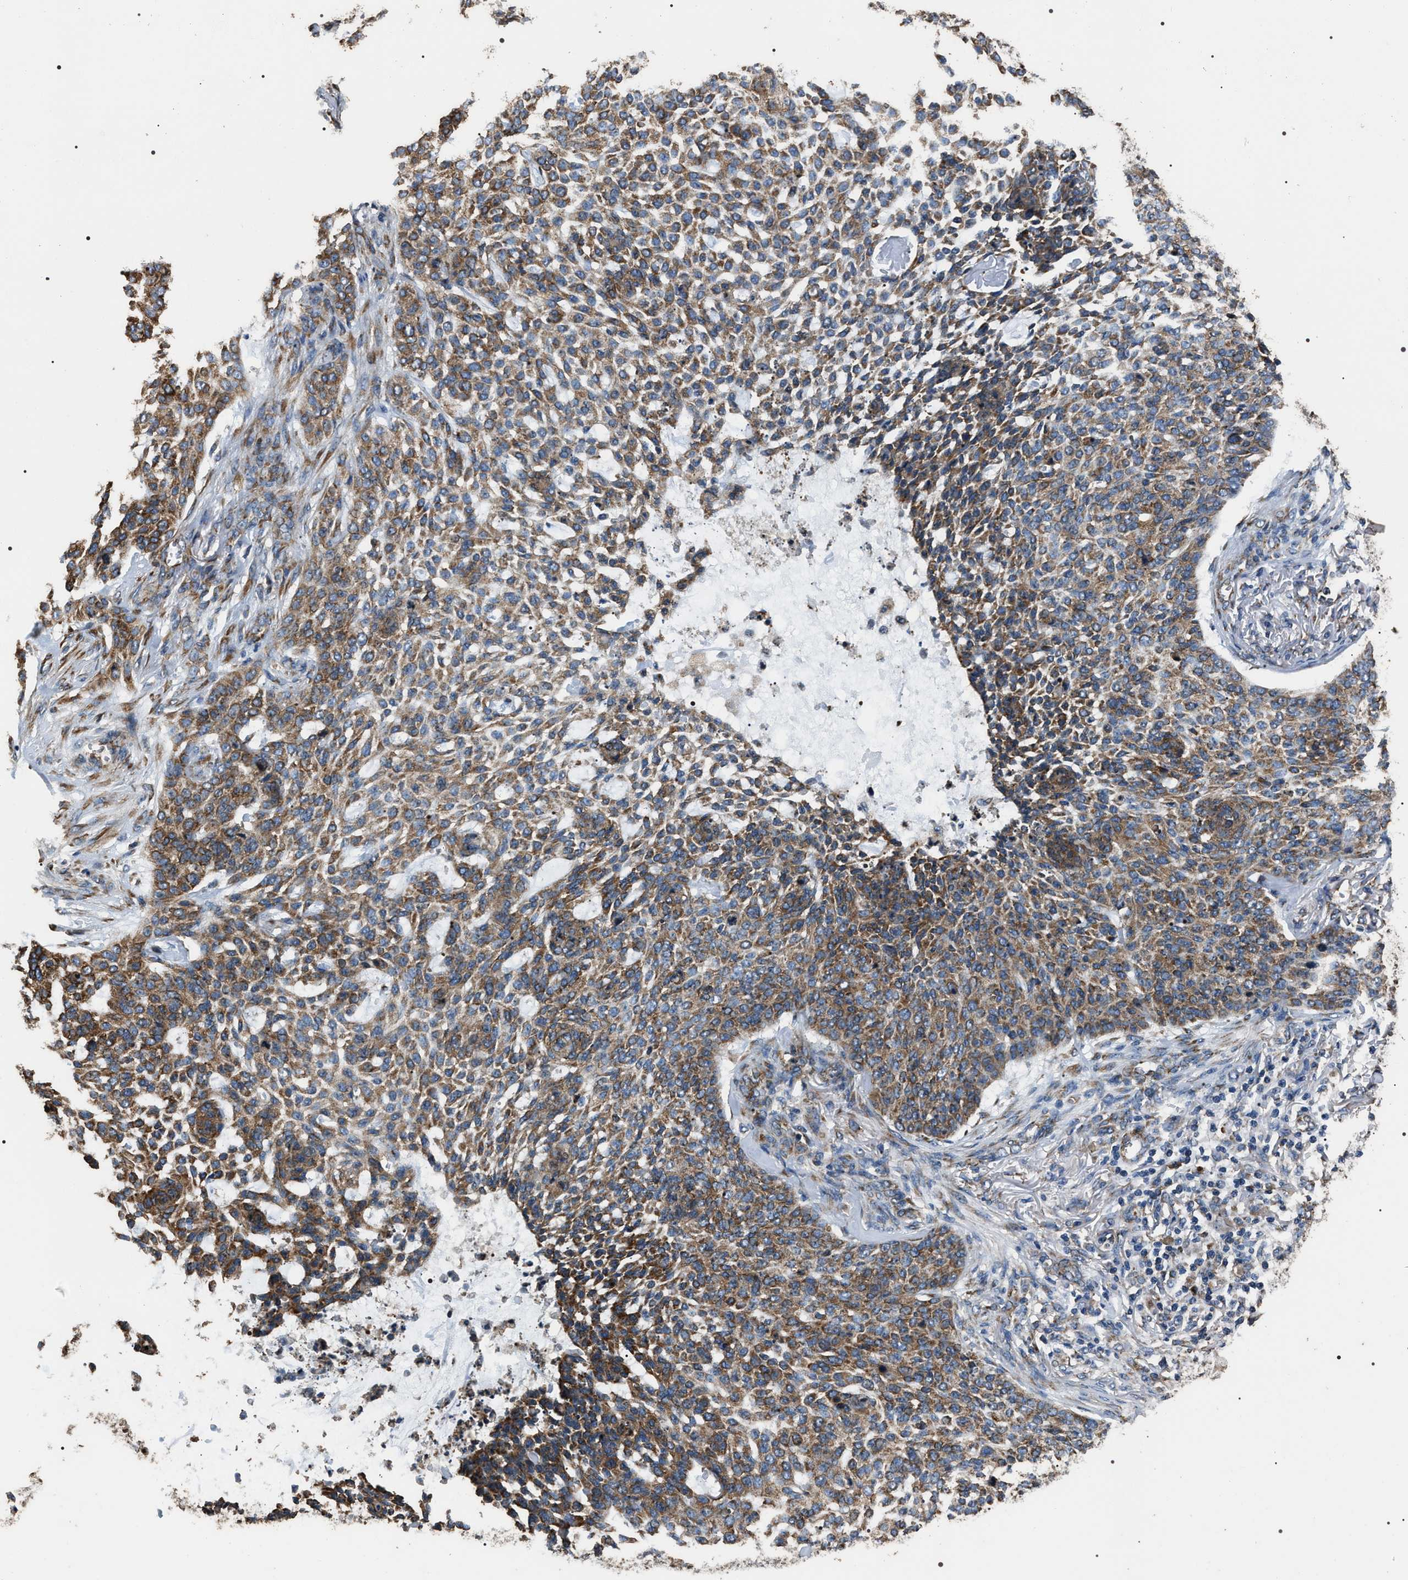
{"staining": {"intensity": "moderate", "quantity": ">75%", "location": "cytoplasmic/membranous"}, "tissue": "skin cancer", "cell_type": "Tumor cells", "image_type": "cancer", "snomed": [{"axis": "morphology", "description": "Basal cell carcinoma"}, {"axis": "topography", "description": "Skin"}], "caption": "Human skin cancer (basal cell carcinoma) stained for a protein (brown) reveals moderate cytoplasmic/membranous positive expression in about >75% of tumor cells.", "gene": "KTN1", "patient": {"sex": "female", "age": 64}}